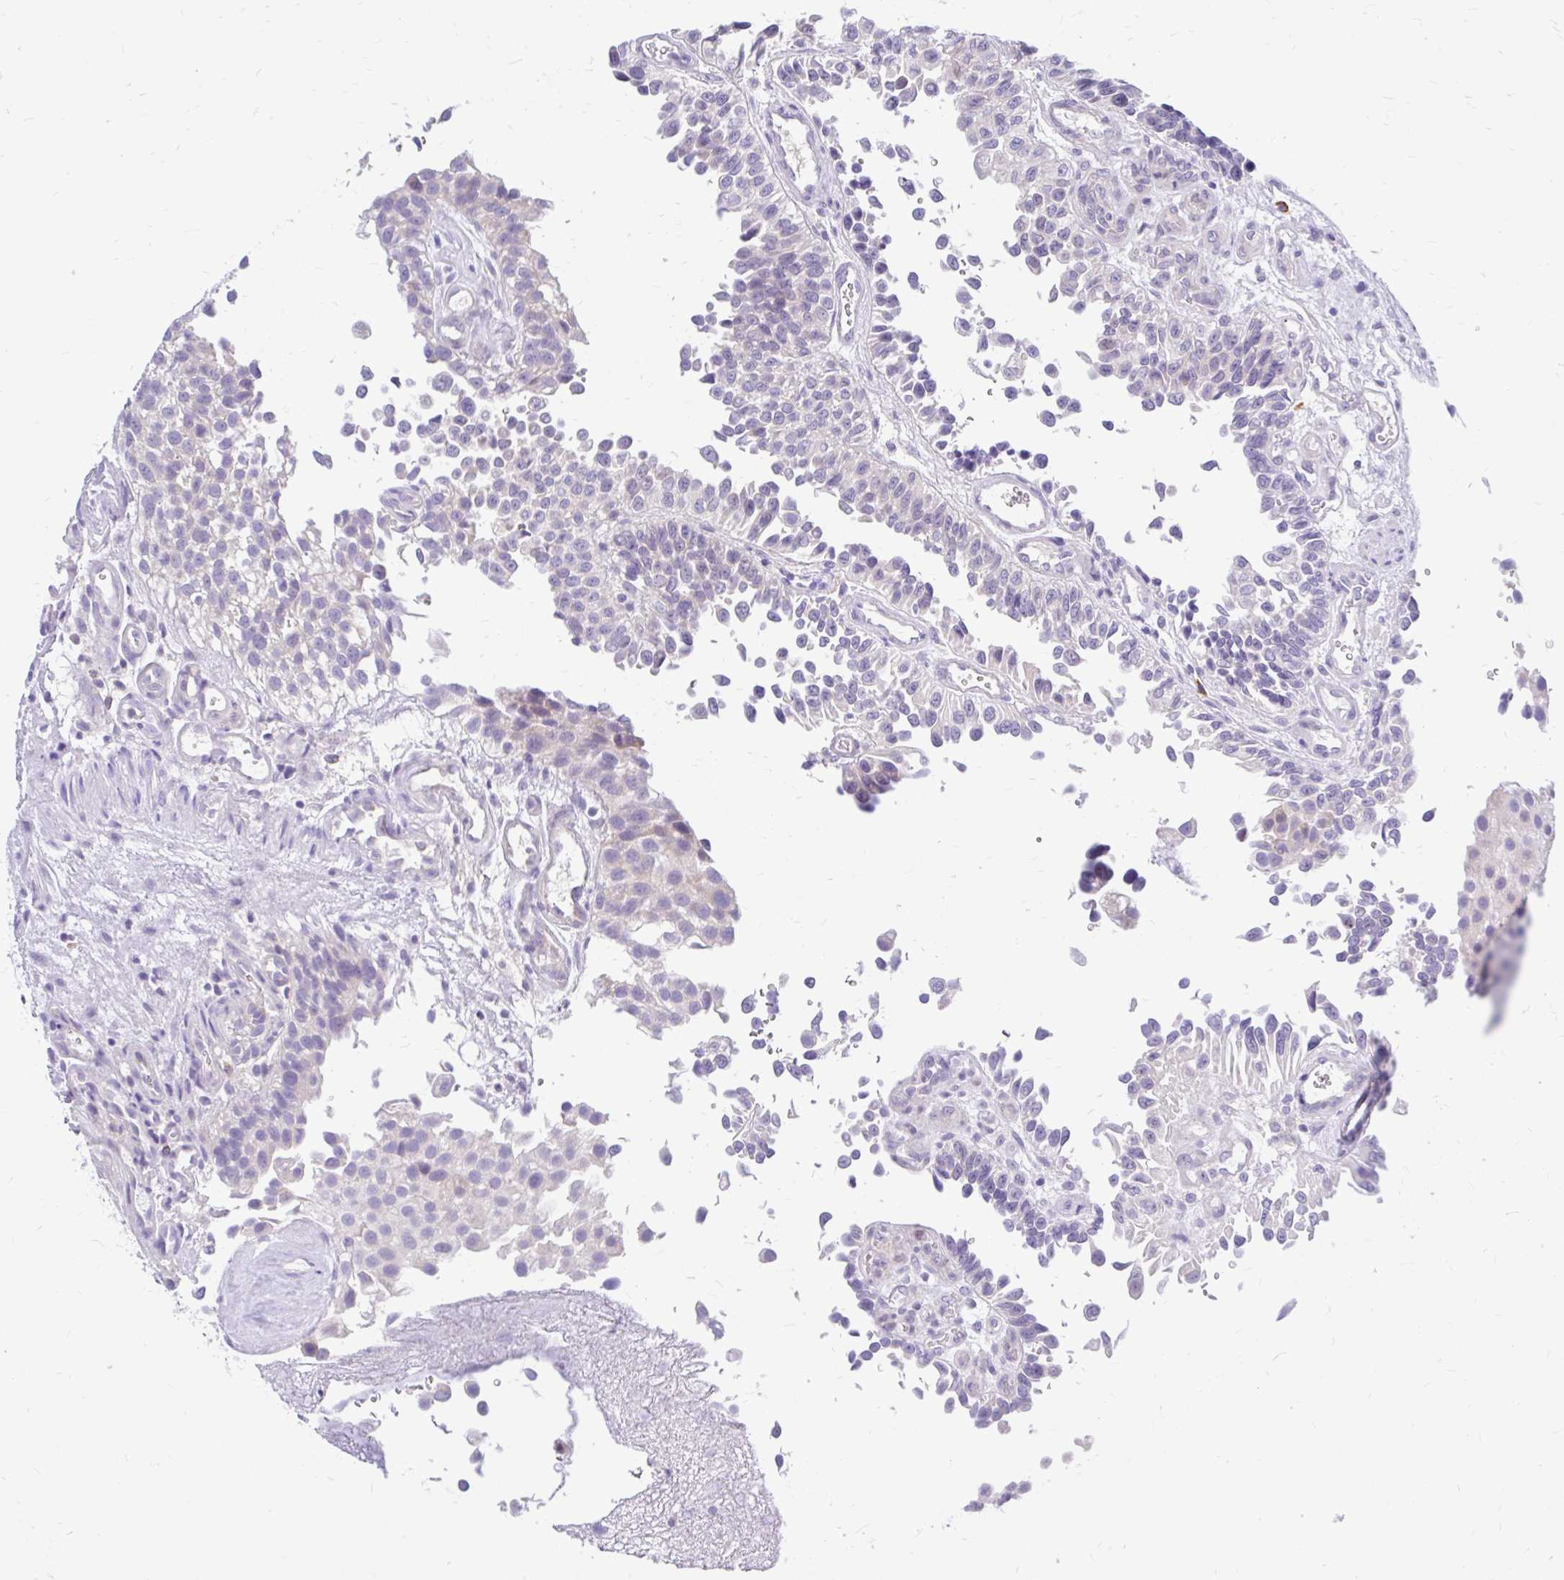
{"staining": {"intensity": "negative", "quantity": "none", "location": "none"}, "tissue": "urothelial cancer", "cell_type": "Tumor cells", "image_type": "cancer", "snomed": [{"axis": "morphology", "description": "Urothelial carcinoma, NOS"}, {"axis": "topography", "description": "Urinary bladder"}], "caption": "Urothelial cancer stained for a protein using immunohistochemistry (IHC) reveals no positivity tumor cells.", "gene": "MAP1LC3A", "patient": {"sex": "male", "age": 87}}